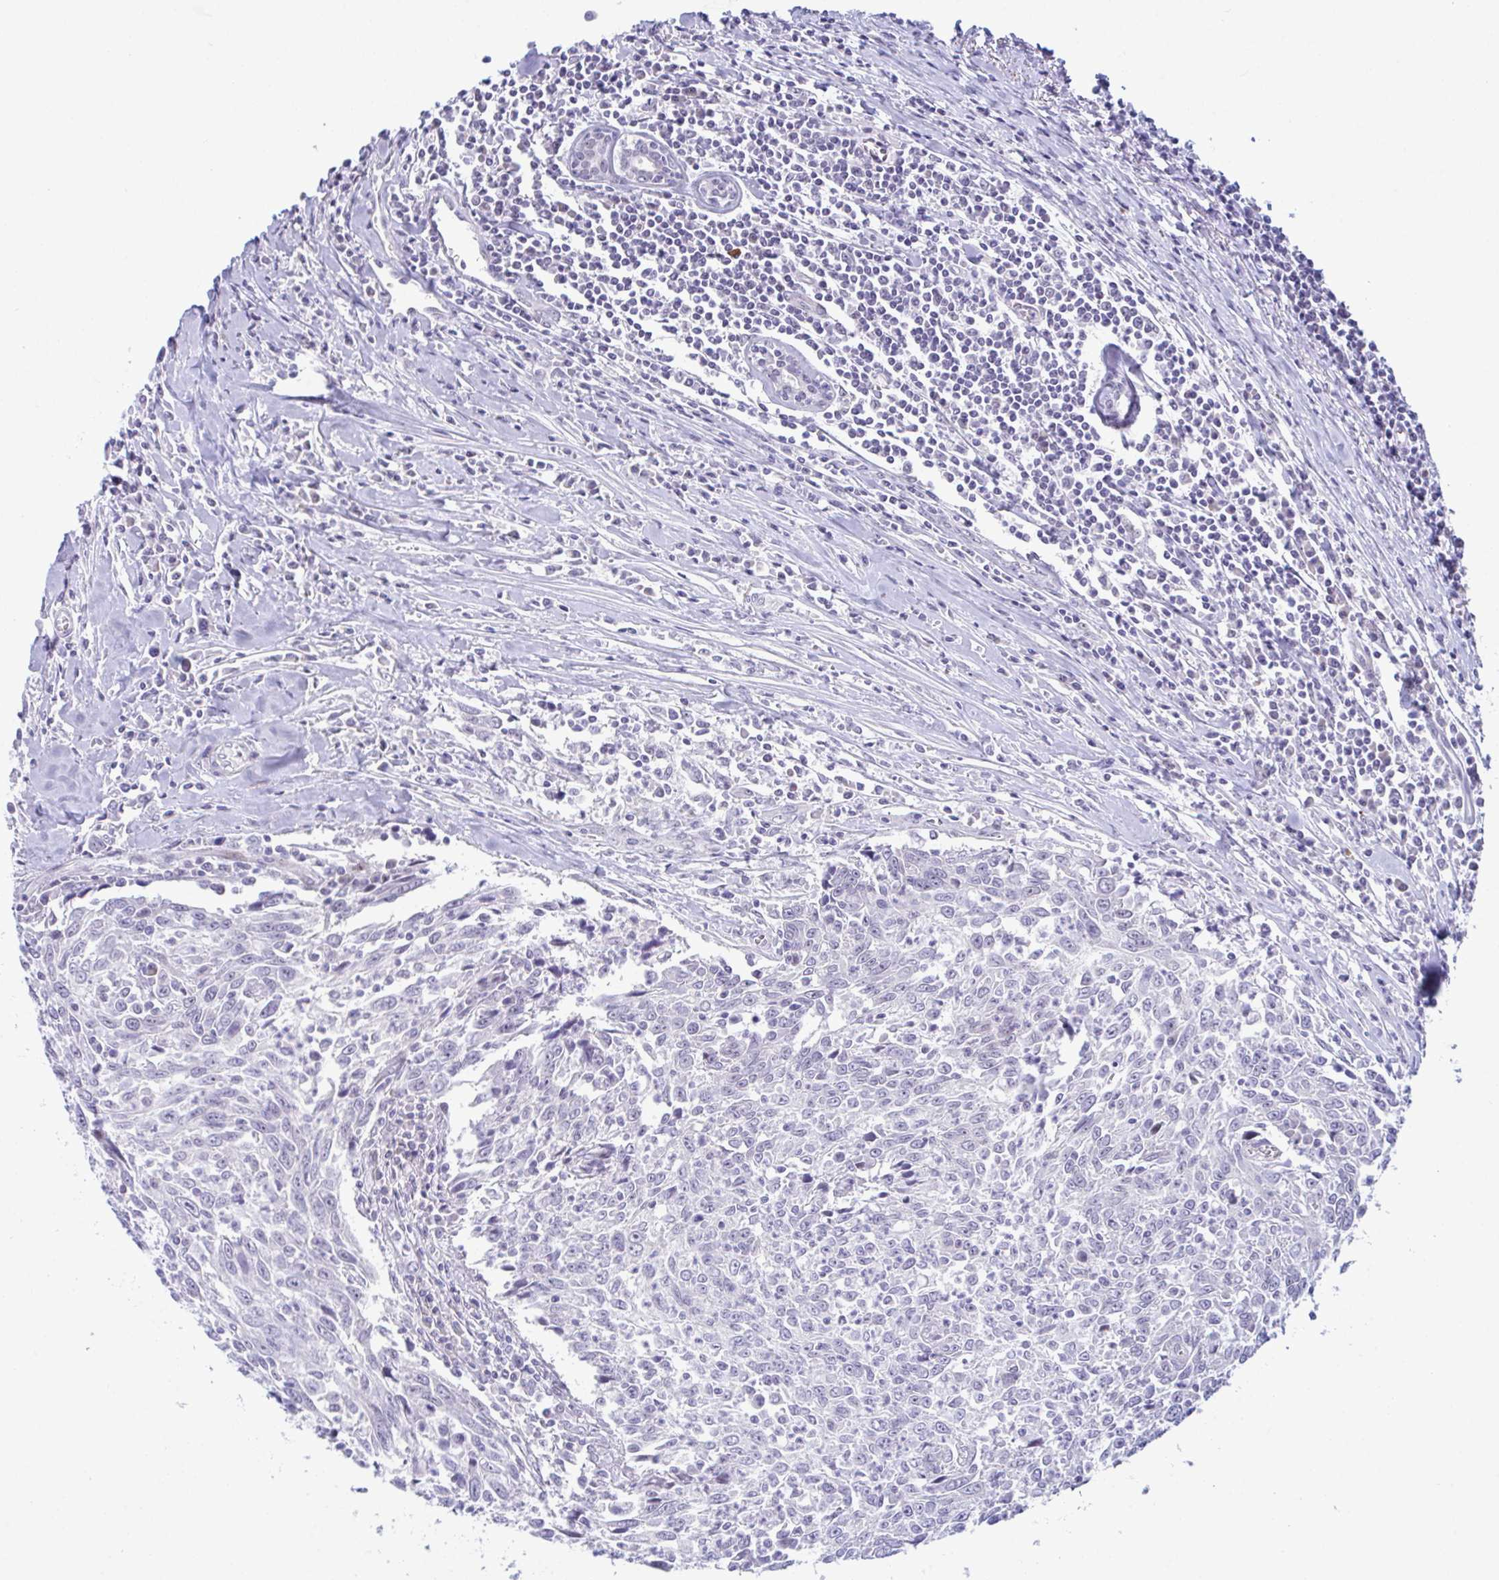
{"staining": {"intensity": "negative", "quantity": "none", "location": "none"}, "tissue": "breast cancer", "cell_type": "Tumor cells", "image_type": "cancer", "snomed": [{"axis": "morphology", "description": "Duct carcinoma"}, {"axis": "topography", "description": "Breast"}], "caption": "Immunohistochemical staining of infiltrating ductal carcinoma (breast) demonstrates no significant positivity in tumor cells.", "gene": "USP35", "patient": {"sex": "female", "age": 50}}